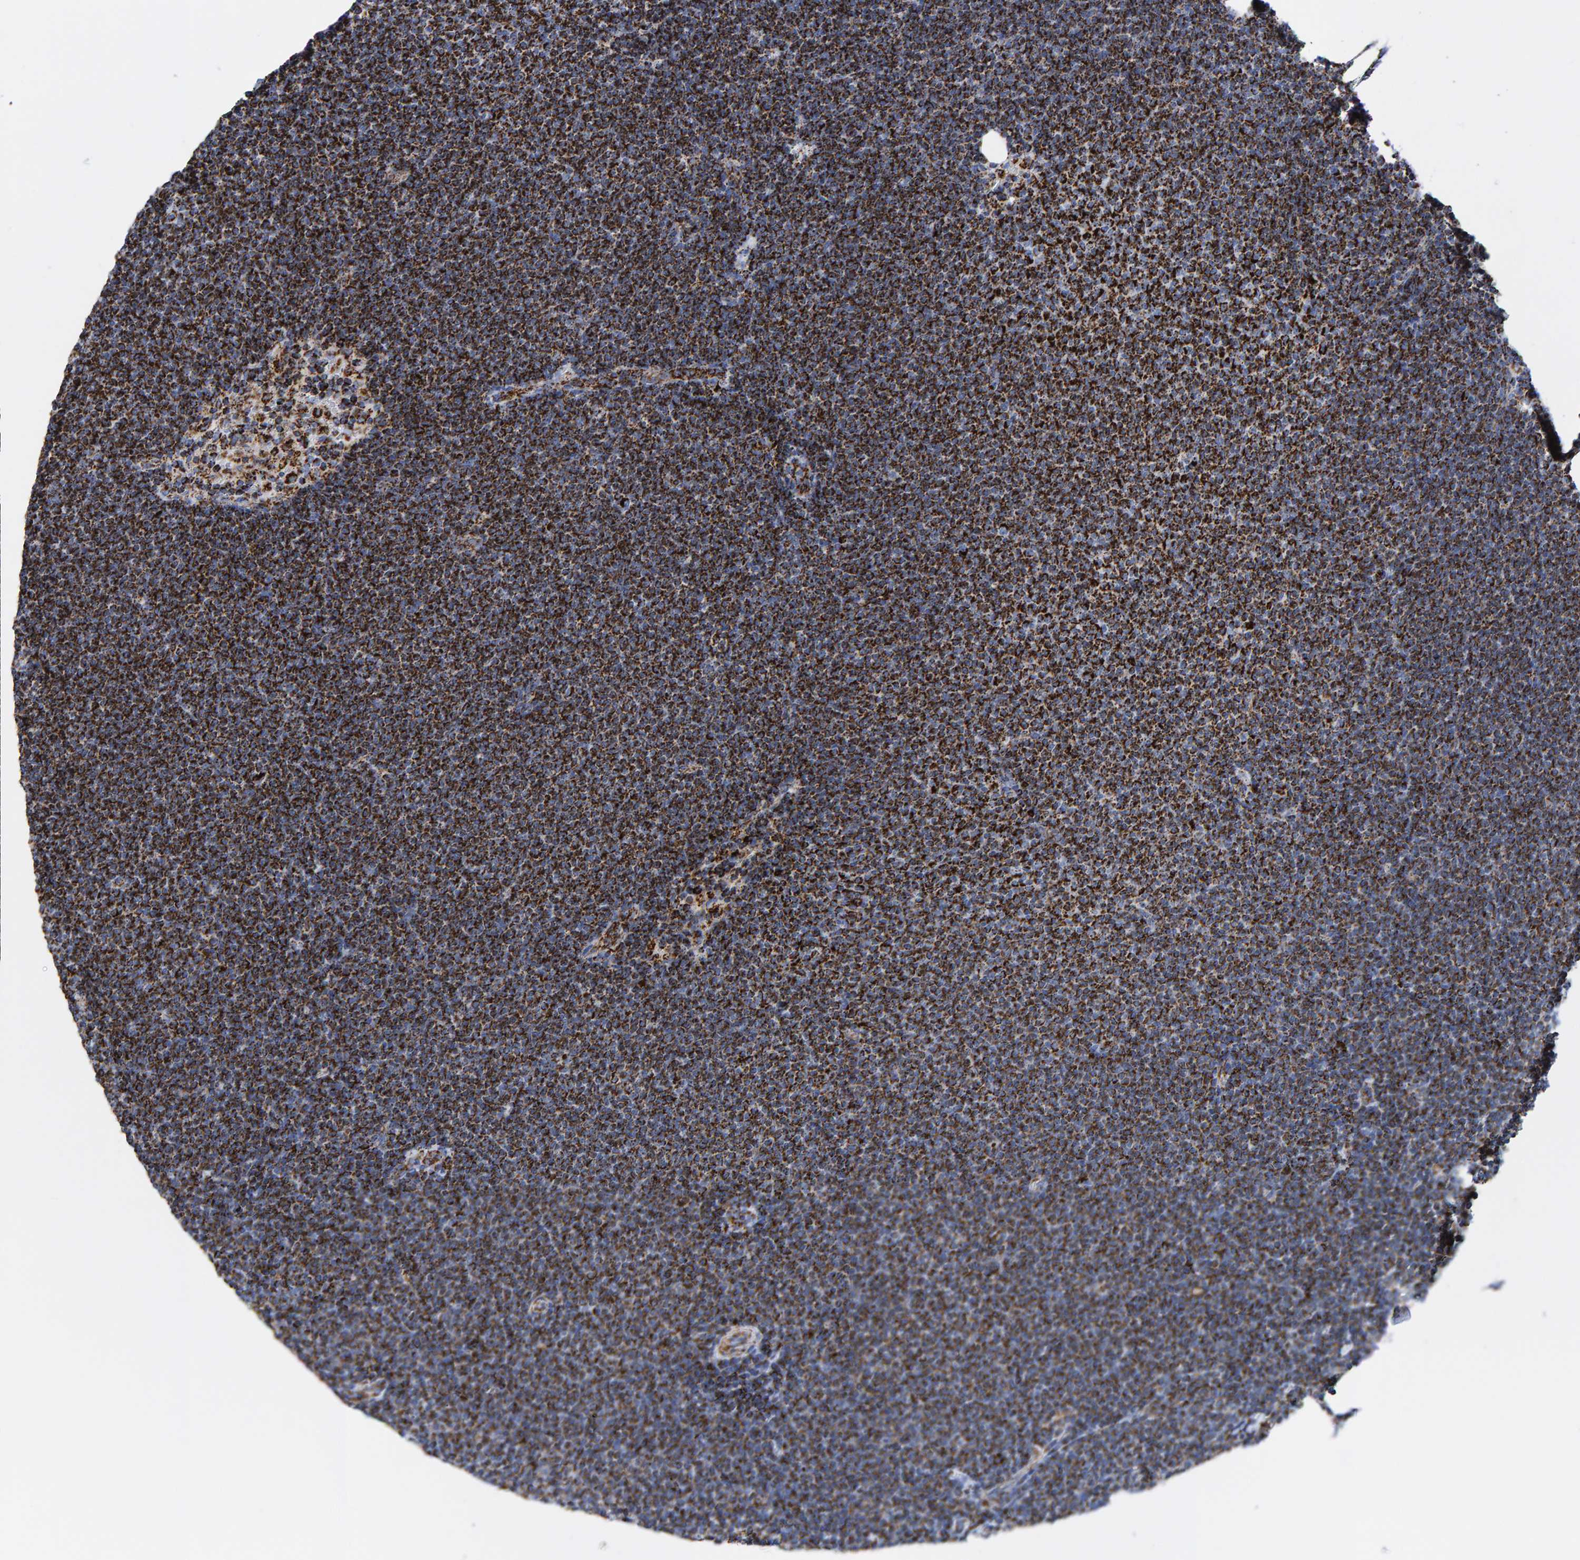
{"staining": {"intensity": "strong", "quantity": ">75%", "location": "cytoplasmic/membranous"}, "tissue": "lymphoma", "cell_type": "Tumor cells", "image_type": "cancer", "snomed": [{"axis": "morphology", "description": "Malignant lymphoma, non-Hodgkin's type, Low grade"}, {"axis": "topography", "description": "Lymph node"}], "caption": "Protein expression by immunohistochemistry demonstrates strong cytoplasmic/membranous positivity in about >75% of tumor cells in malignant lymphoma, non-Hodgkin's type (low-grade).", "gene": "ENSG00000262660", "patient": {"sex": "female", "age": 53}}